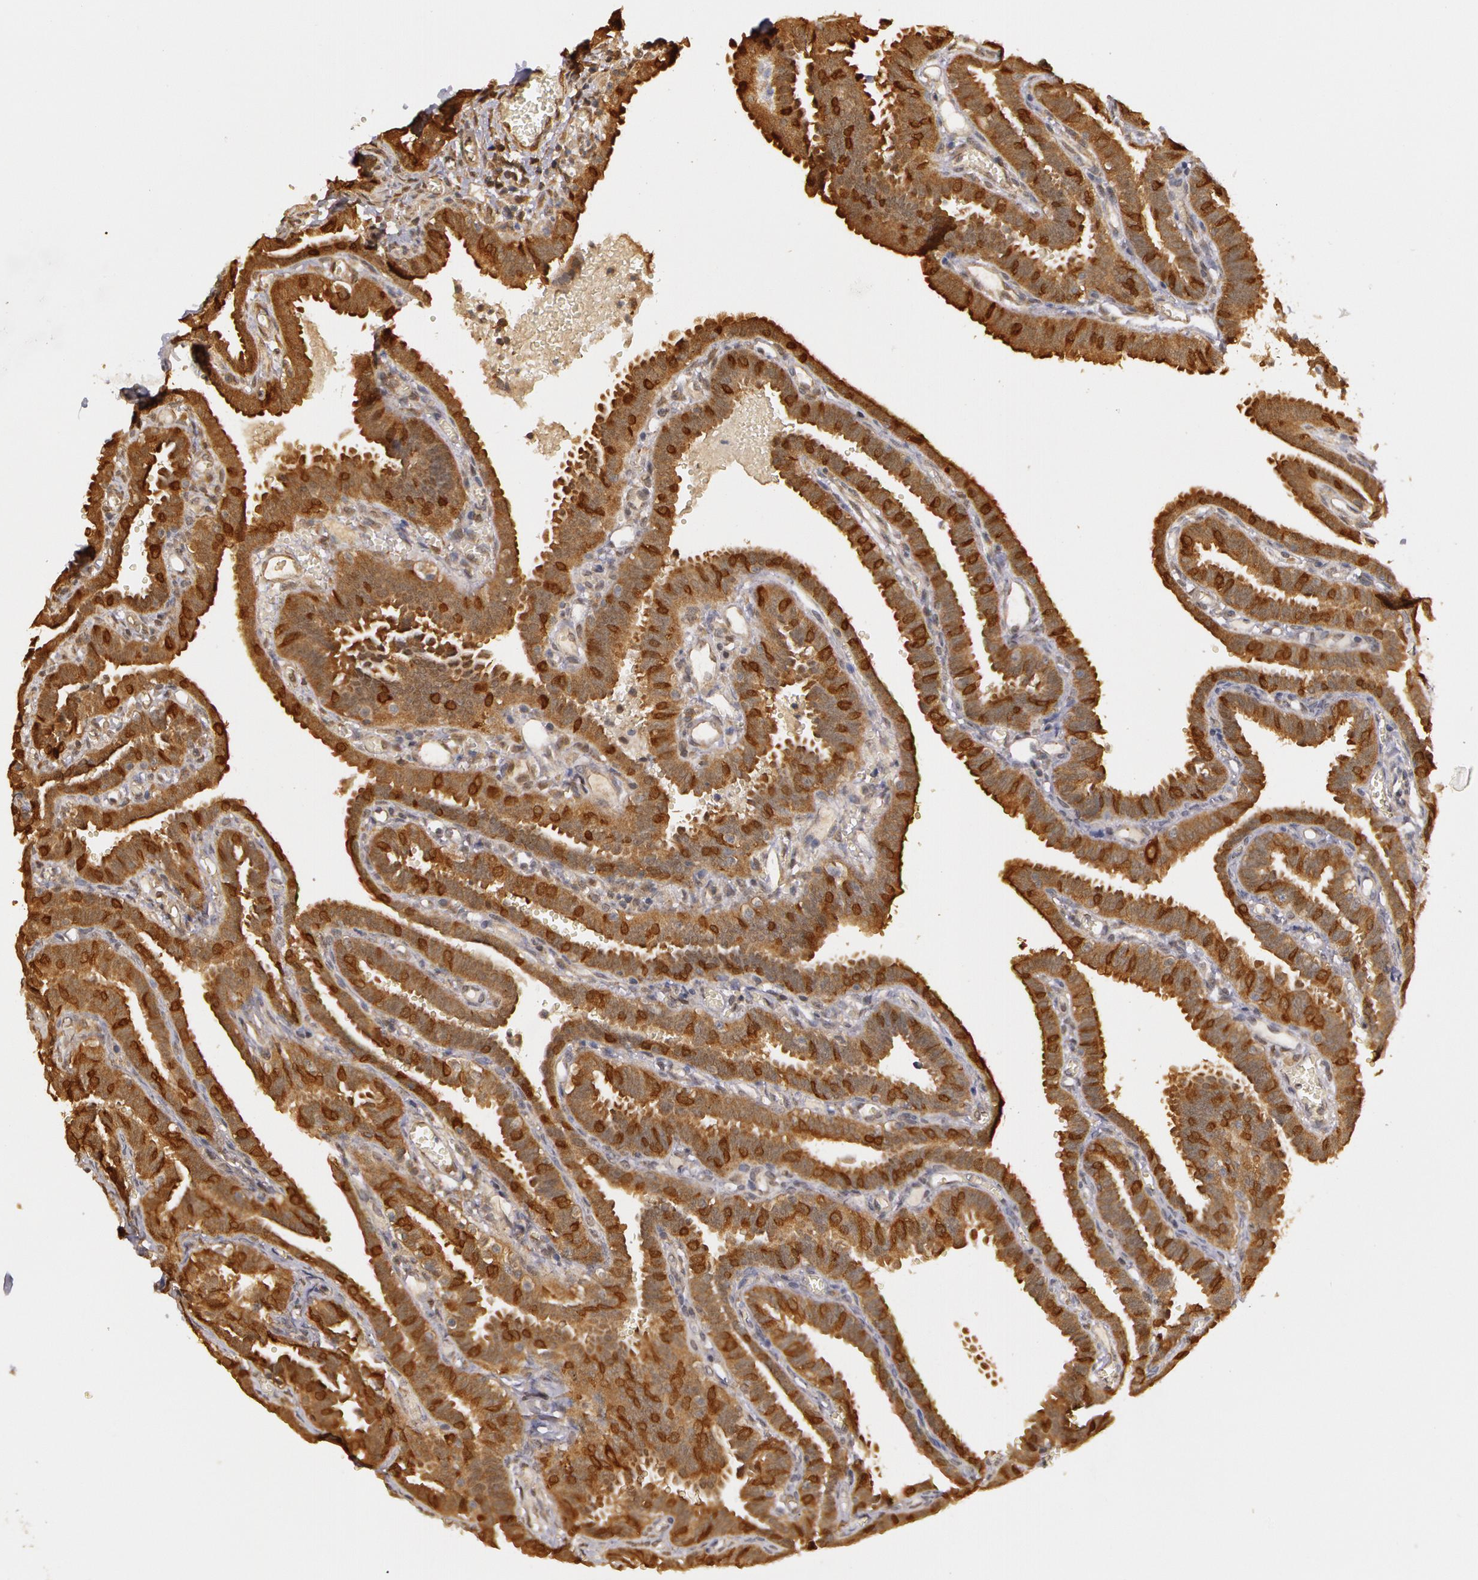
{"staining": {"intensity": "moderate", "quantity": ">75%", "location": "cytoplasmic/membranous"}, "tissue": "fallopian tube", "cell_type": "Glandular cells", "image_type": "normal", "snomed": [{"axis": "morphology", "description": "Normal tissue, NOS"}, {"axis": "topography", "description": "Fallopian tube"}], "caption": "Immunohistochemistry micrograph of normal fallopian tube: human fallopian tube stained using immunohistochemistry displays medium levels of moderate protein expression localized specifically in the cytoplasmic/membranous of glandular cells, appearing as a cytoplasmic/membranous brown color.", "gene": "AHSA1", "patient": {"sex": "female", "age": 29}}